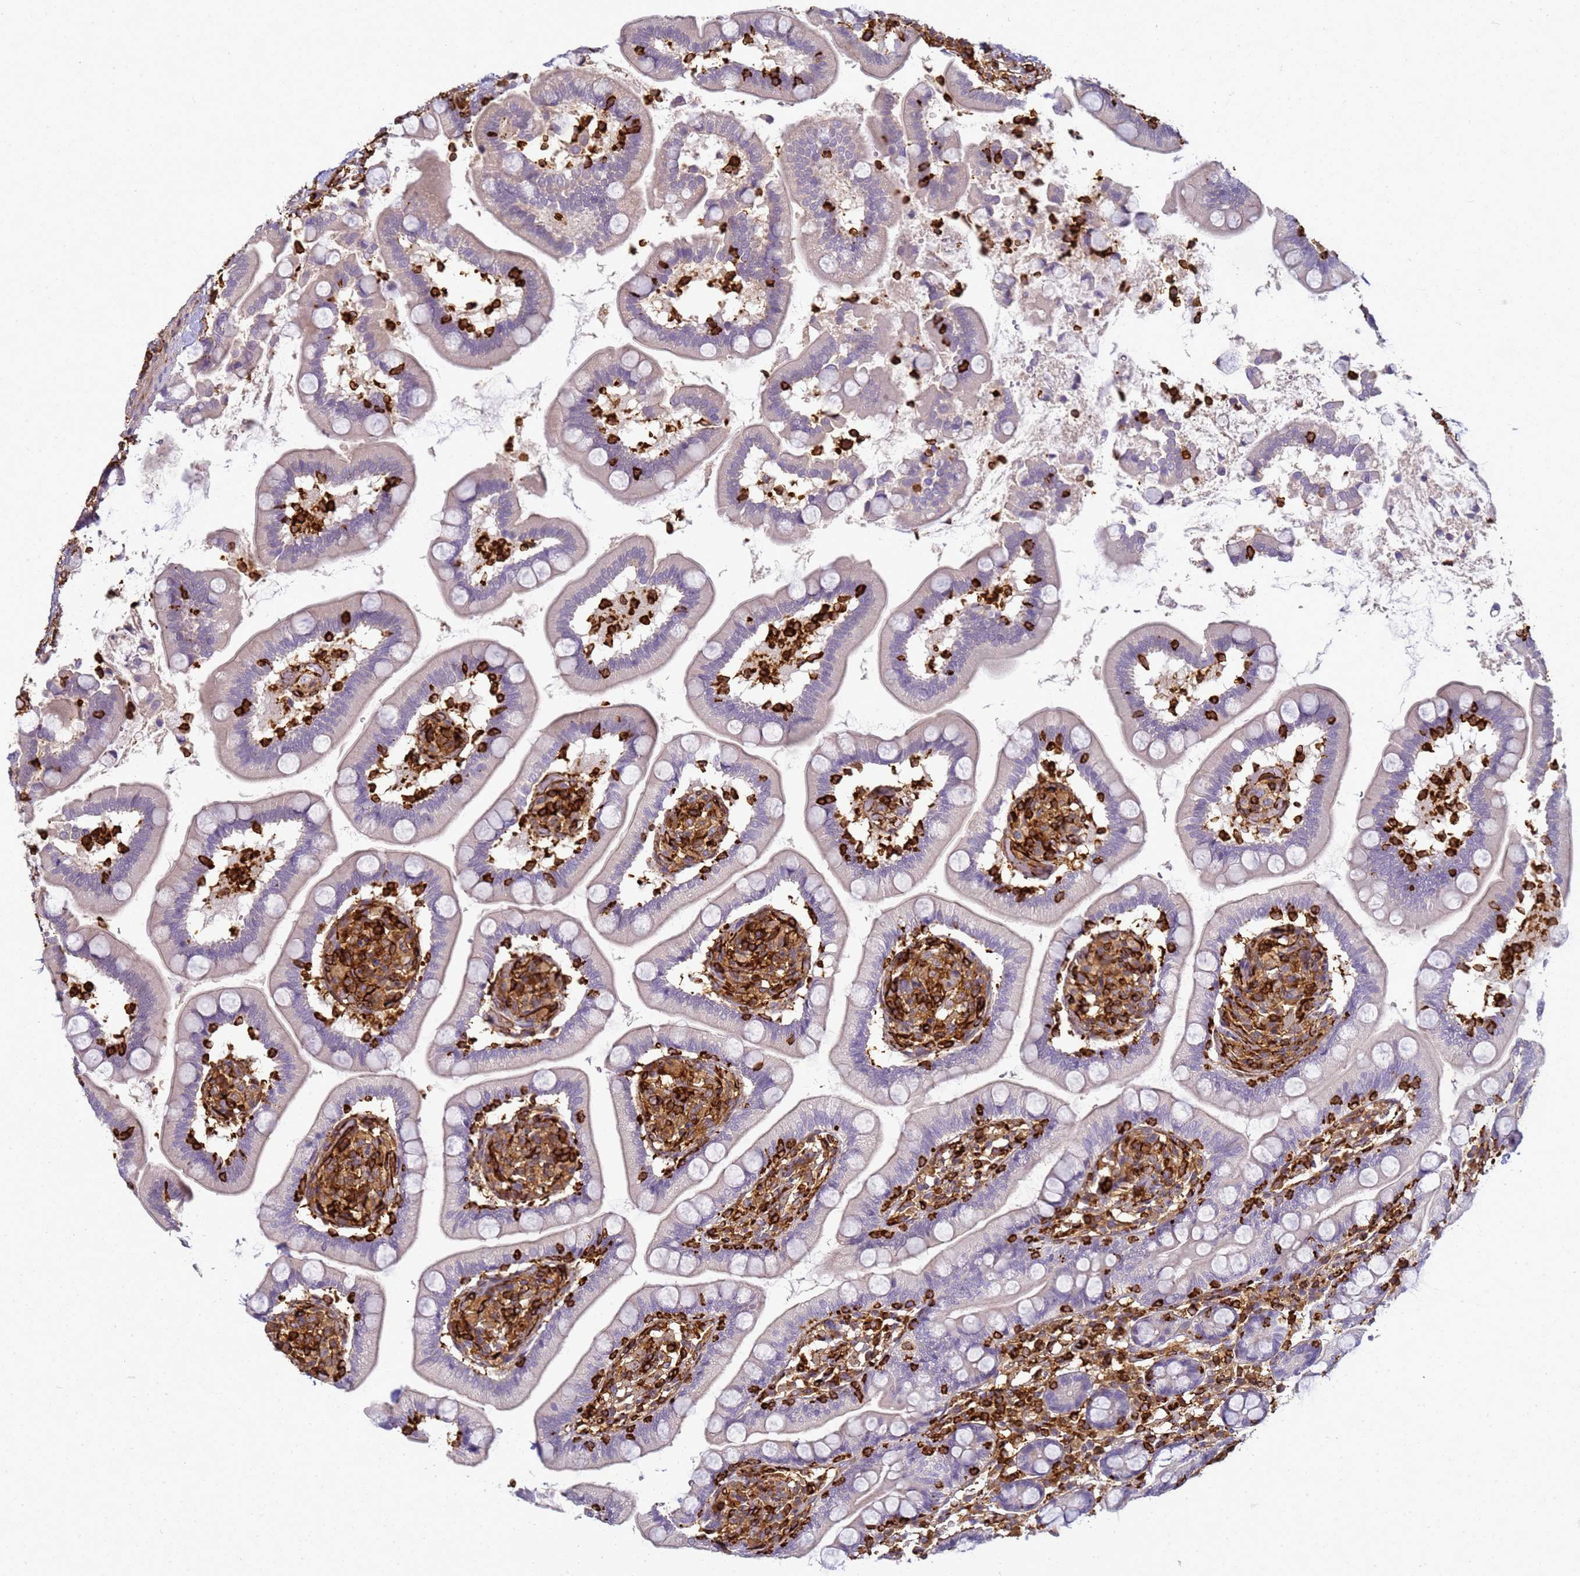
{"staining": {"intensity": "negative", "quantity": "none", "location": "none"}, "tissue": "small intestine", "cell_type": "Glandular cells", "image_type": "normal", "snomed": [{"axis": "morphology", "description": "Normal tissue, NOS"}, {"axis": "topography", "description": "Small intestine"}], "caption": "Image shows no protein expression in glandular cells of benign small intestine.", "gene": "ZBTB8OS", "patient": {"sex": "female", "age": 64}}